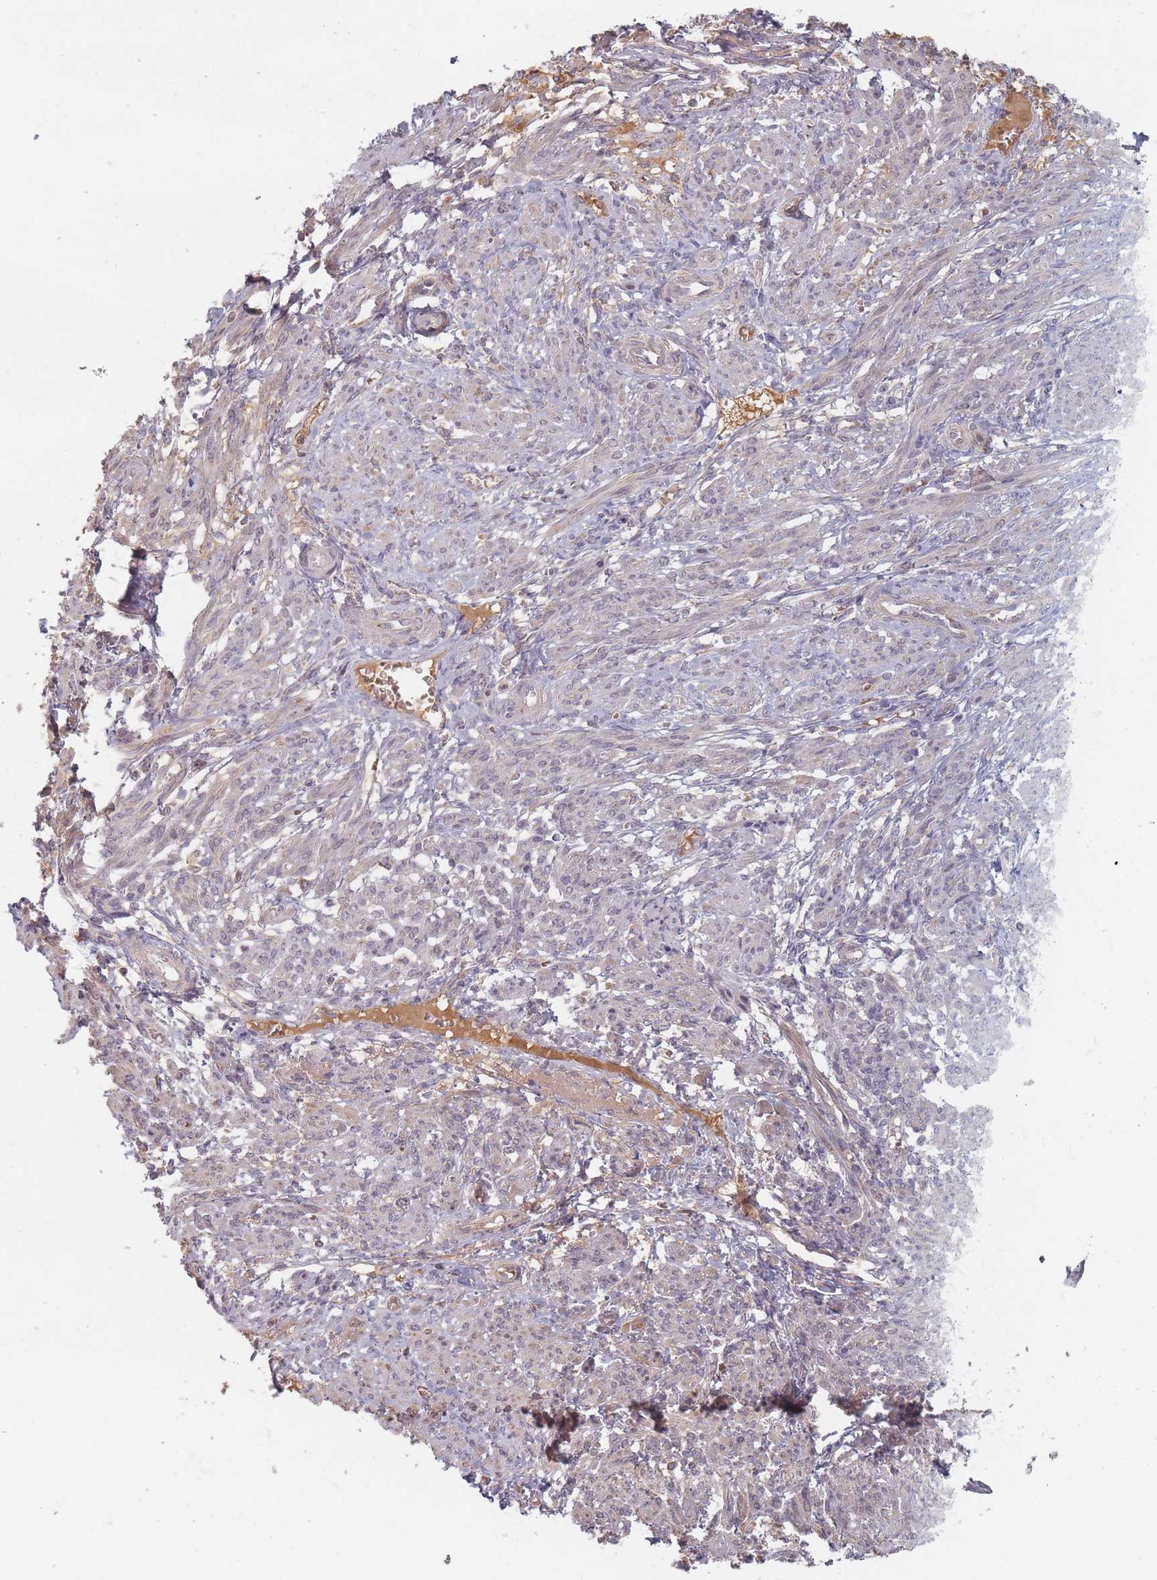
{"staining": {"intensity": "weak", "quantity": "<25%", "location": "cytoplasmic/membranous"}, "tissue": "smooth muscle", "cell_type": "Smooth muscle cells", "image_type": "normal", "snomed": [{"axis": "morphology", "description": "Normal tissue, NOS"}, {"axis": "topography", "description": "Smooth muscle"}], "caption": "Normal smooth muscle was stained to show a protein in brown. There is no significant positivity in smooth muscle cells. Brightfield microscopy of immunohistochemistry stained with DAB (3,3'-diaminobenzidine) (brown) and hematoxylin (blue), captured at high magnification.", "gene": "OR2M4", "patient": {"sex": "female", "age": 39}}